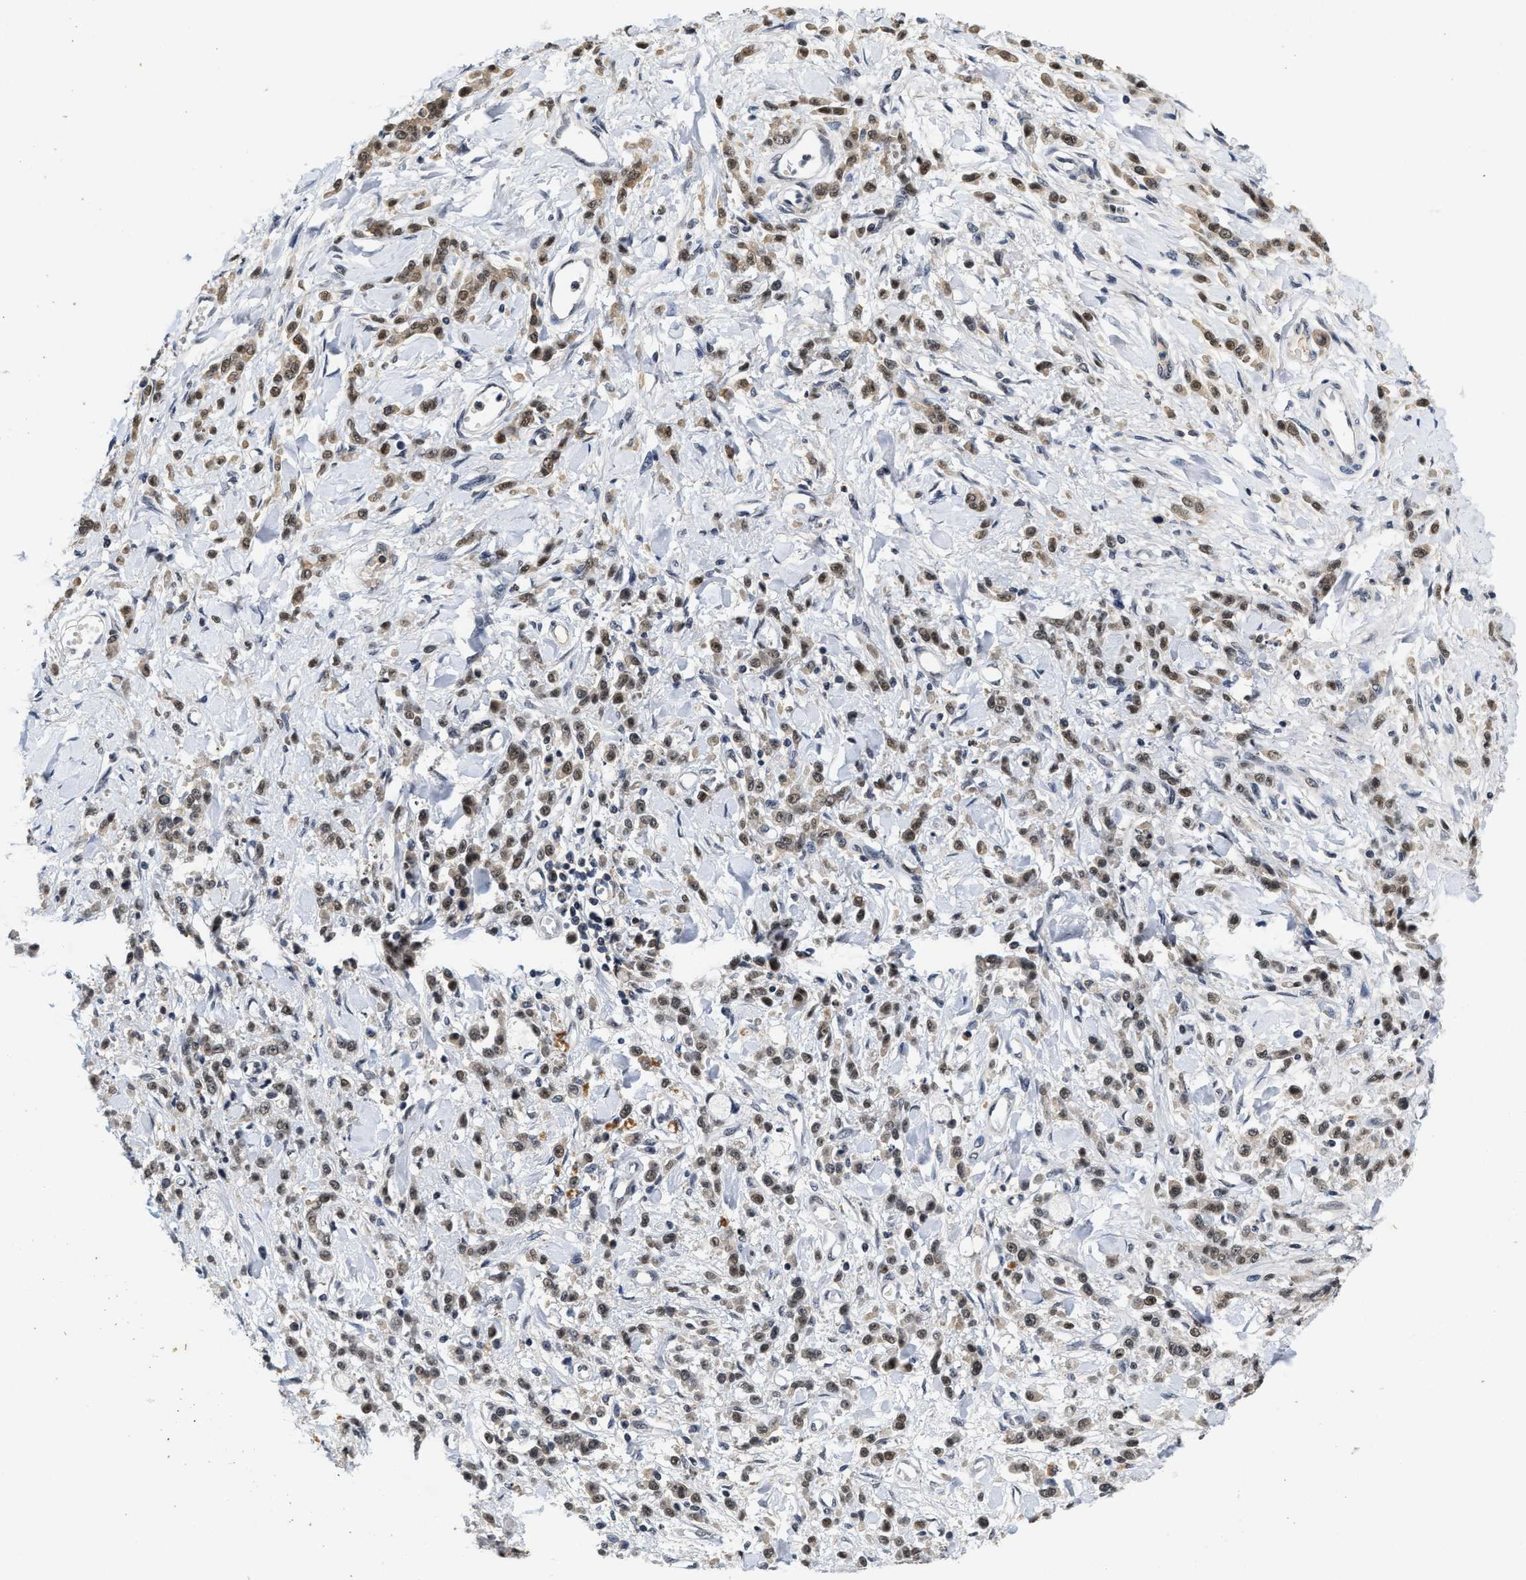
{"staining": {"intensity": "moderate", "quantity": ">75%", "location": "nuclear"}, "tissue": "stomach cancer", "cell_type": "Tumor cells", "image_type": "cancer", "snomed": [{"axis": "morphology", "description": "Normal tissue, NOS"}, {"axis": "morphology", "description": "Adenocarcinoma, NOS"}, {"axis": "topography", "description": "Stomach"}], "caption": "A brown stain highlights moderate nuclear positivity of a protein in human stomach cancer tumor cells.", "gene": "INIP", "patient": {"sex": "male", "age": 82}}